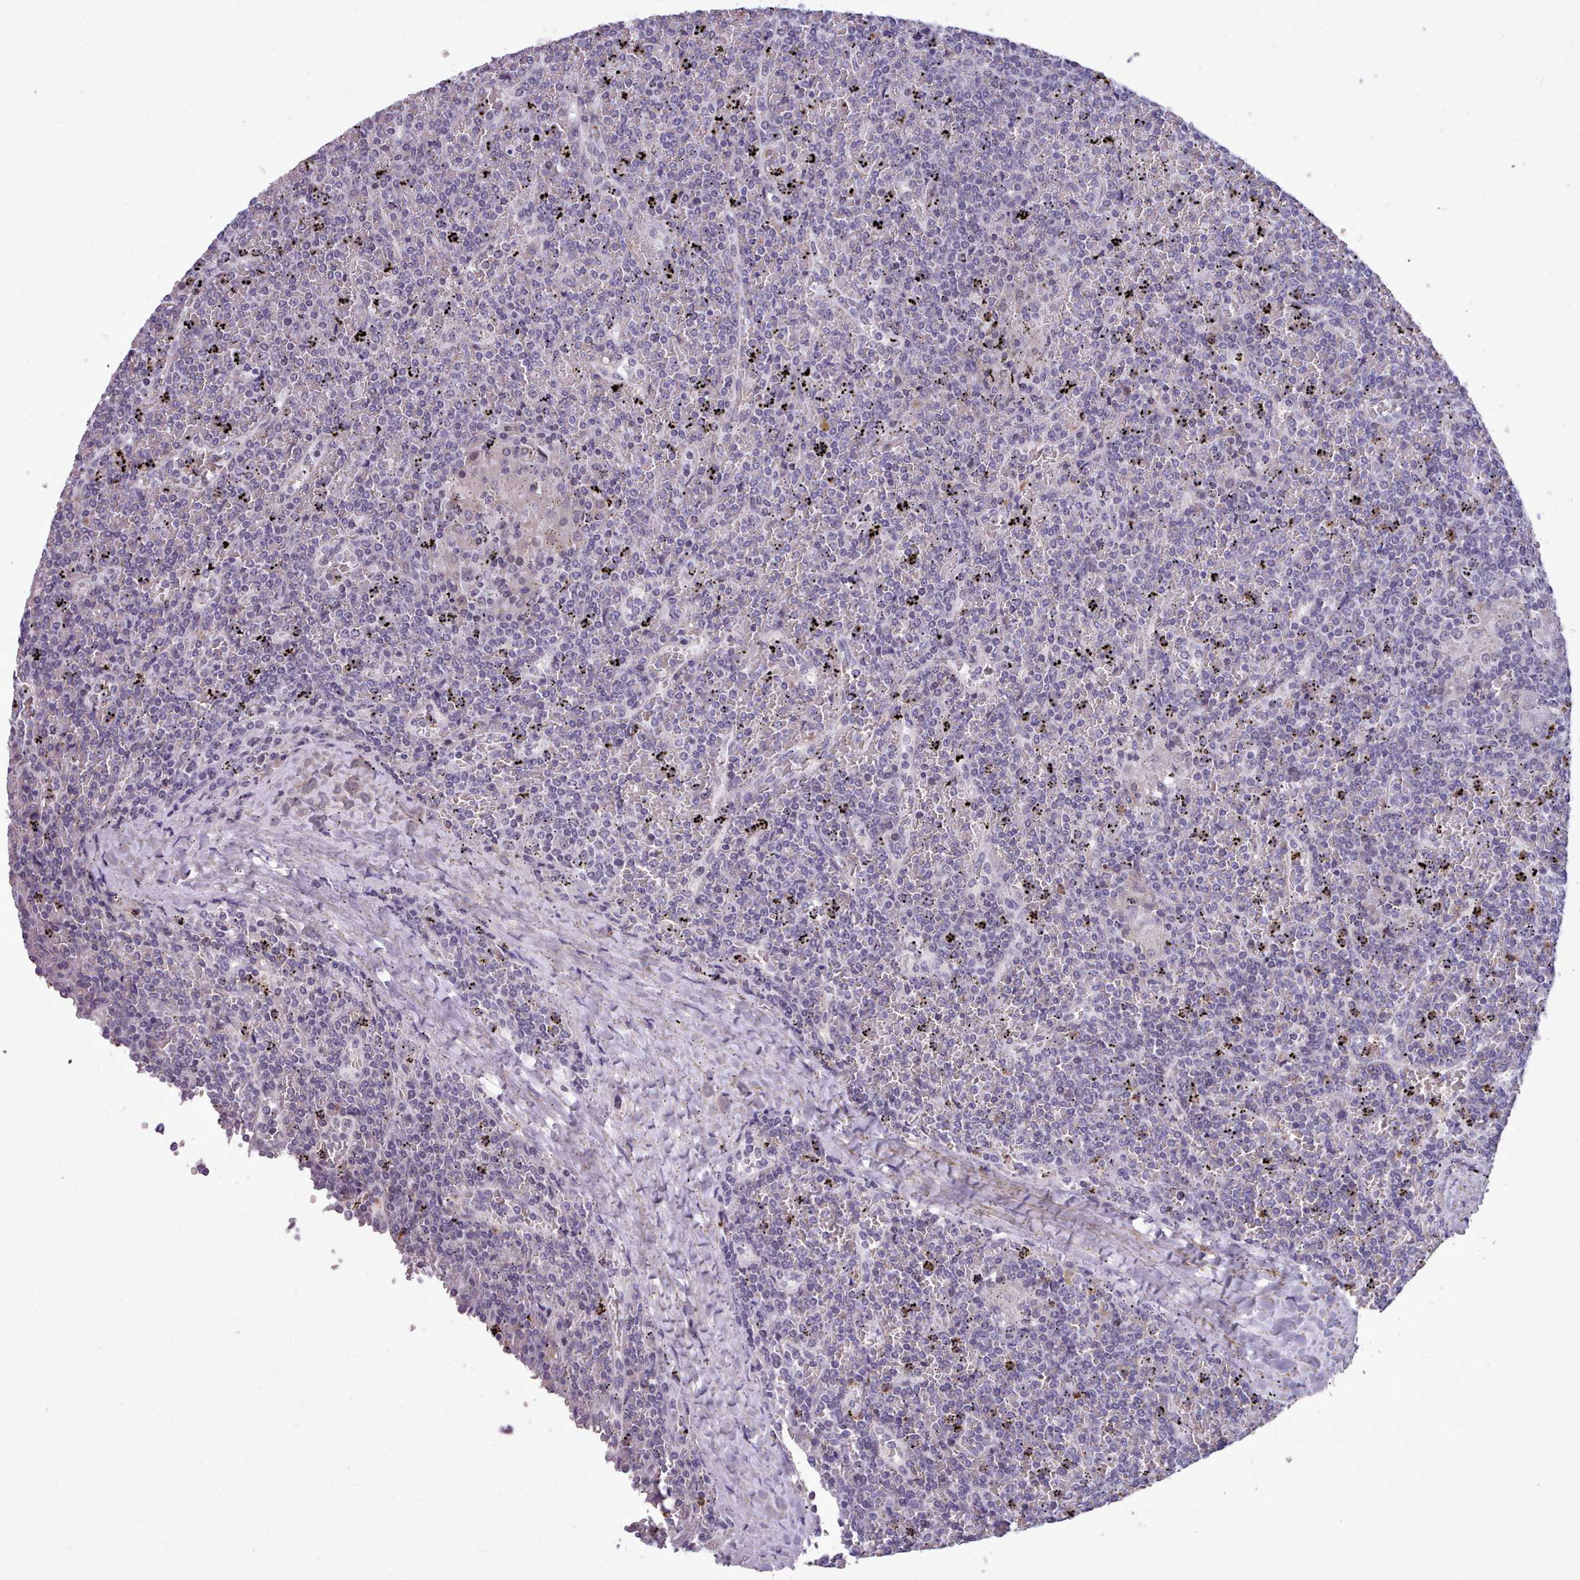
{"staining": {"intensity": "negative", "quantity": "none", "location": "none"}, "tissue": "lymphoma", "cell_type": "Tumor cells", "image_type": "cancer", "snomed": [{"axis": "morphology", "description": "Malignant lymphoma, non-Hodgkin's type, Low grade"}, {"axis": "topography", "description": "Spleen"}], "caption": "Immunohistochemical staining of low-grade malignant lymphoma, non-Hodgkin's type exhibits no significant expression in tumor cells.", "gene": "KCTD16", "patient": {"sex": "female", "age": 19}}